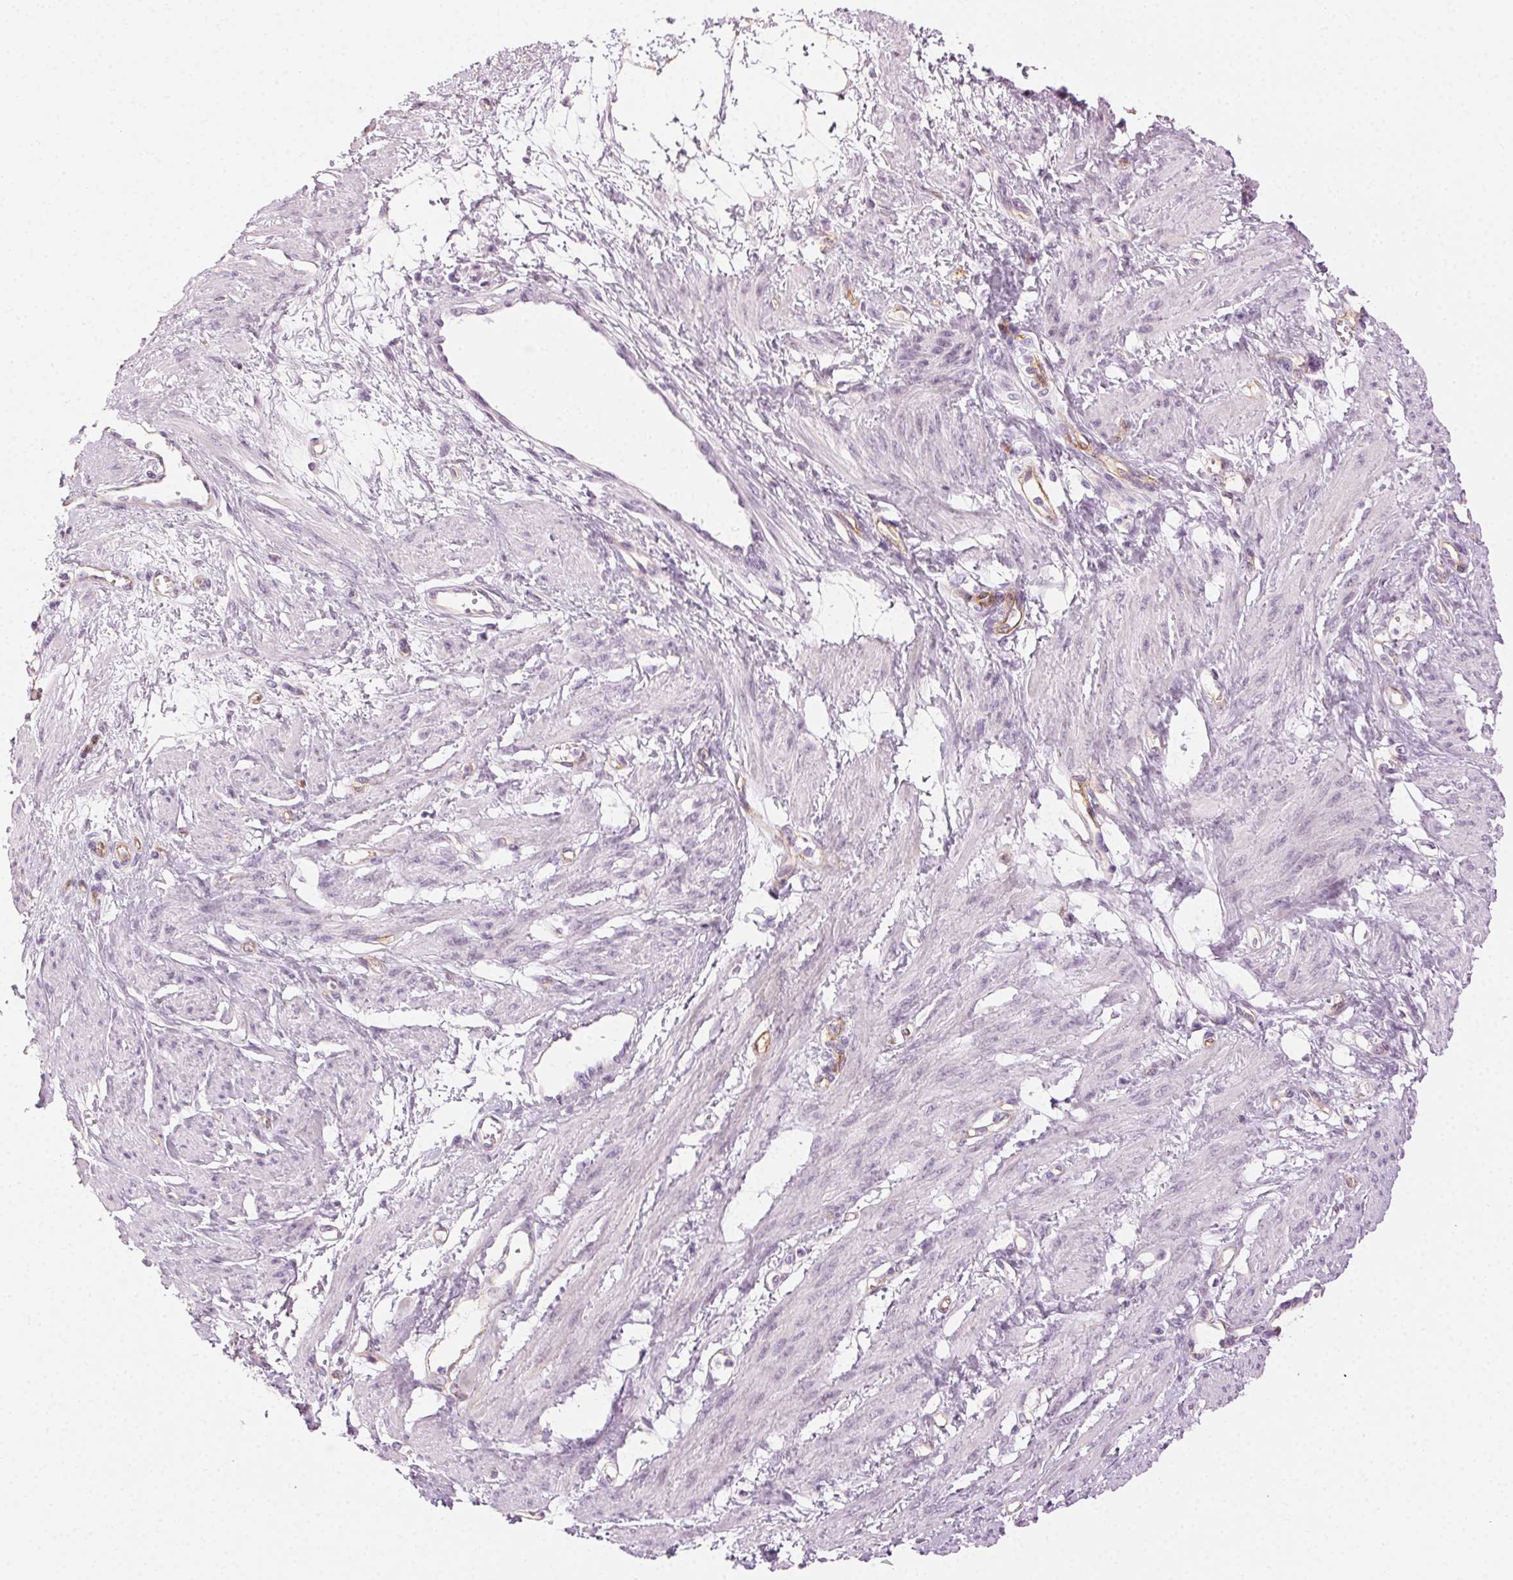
{"staining": {"intensity": "negative", "quantity": "none", "location": "none"}, "tissue": "smooth muscle", "cell_type": "Smooth muscle cells", "image_type": "normal", "snomed": [{"axis": "morphology", "description": "Normal tissue, NOS"}, {"axis": "topography", "description": "Smooth muscle"}, {"axis": "topography", "description": "Uterus"}], "caption": "Smooth muscle cells show no significant staining in normal smooth muscle.", "gene": "AIF1L", "patient": {"sex": "female", "age": 39}}